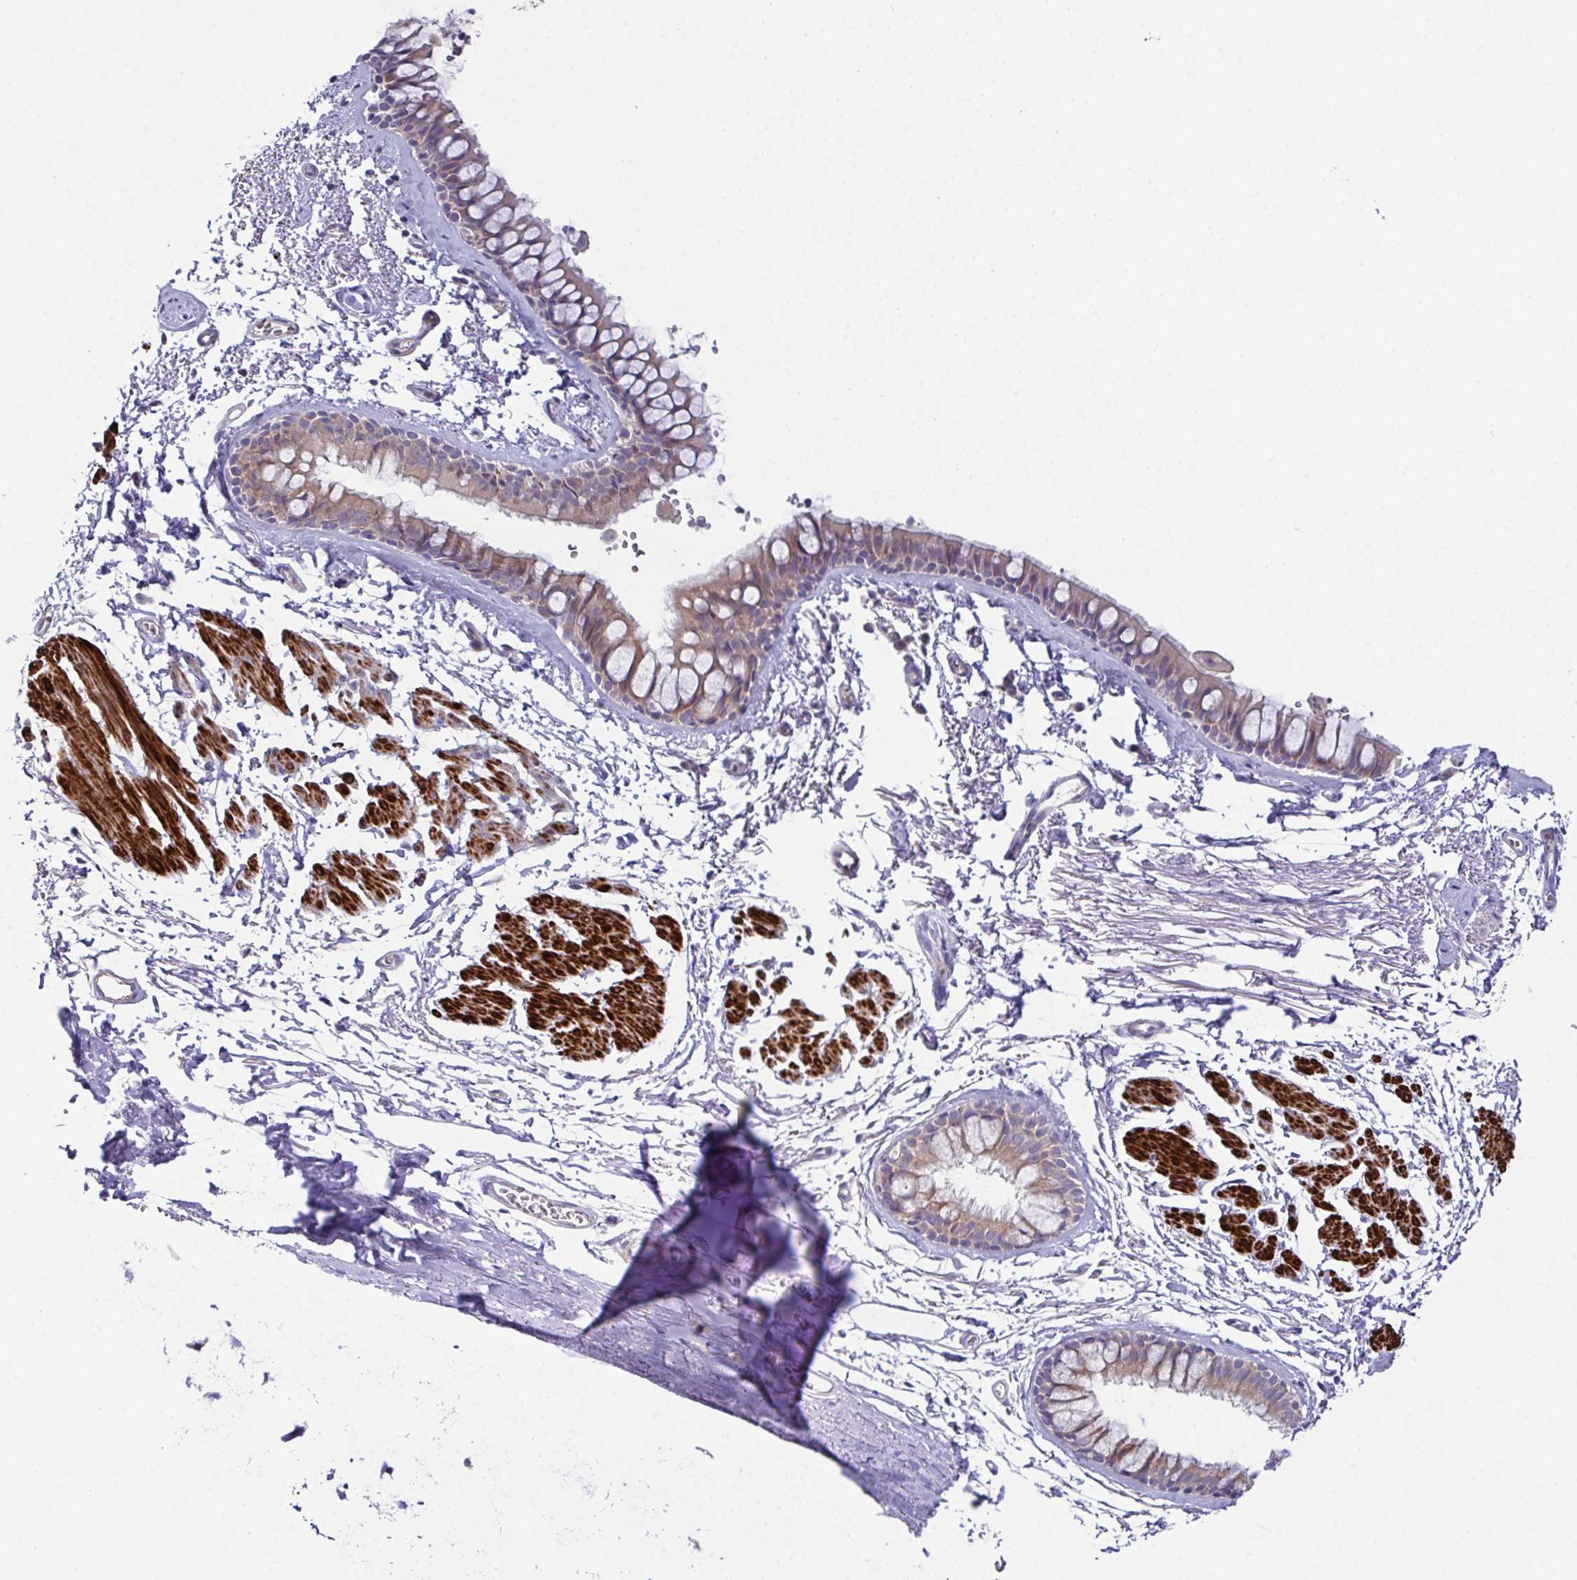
{"staining": {"intensity": "weak", "quantity": ">75%", "location": "cytoplasmic/membranous"}, "tissue": "bronchus", "cell_type": "Respiratory epithelial cells", "image_type": "normal", "snomed": [{"axis": "morphology", "description": "Normal tissue, NOS"}, {"axis": "topography", "description": "Cartilage tissue"}, {"axis": "topography", "description": "Bronchus"}], "caption": "Immunohistochemical staining of normal bronchus displays weak cytoplasmic/membranous protein expression in about >75% of respiratory epithelial cells.", "gene": "CFAP97D1", "patient": {"sex": "female", "age": 79}}